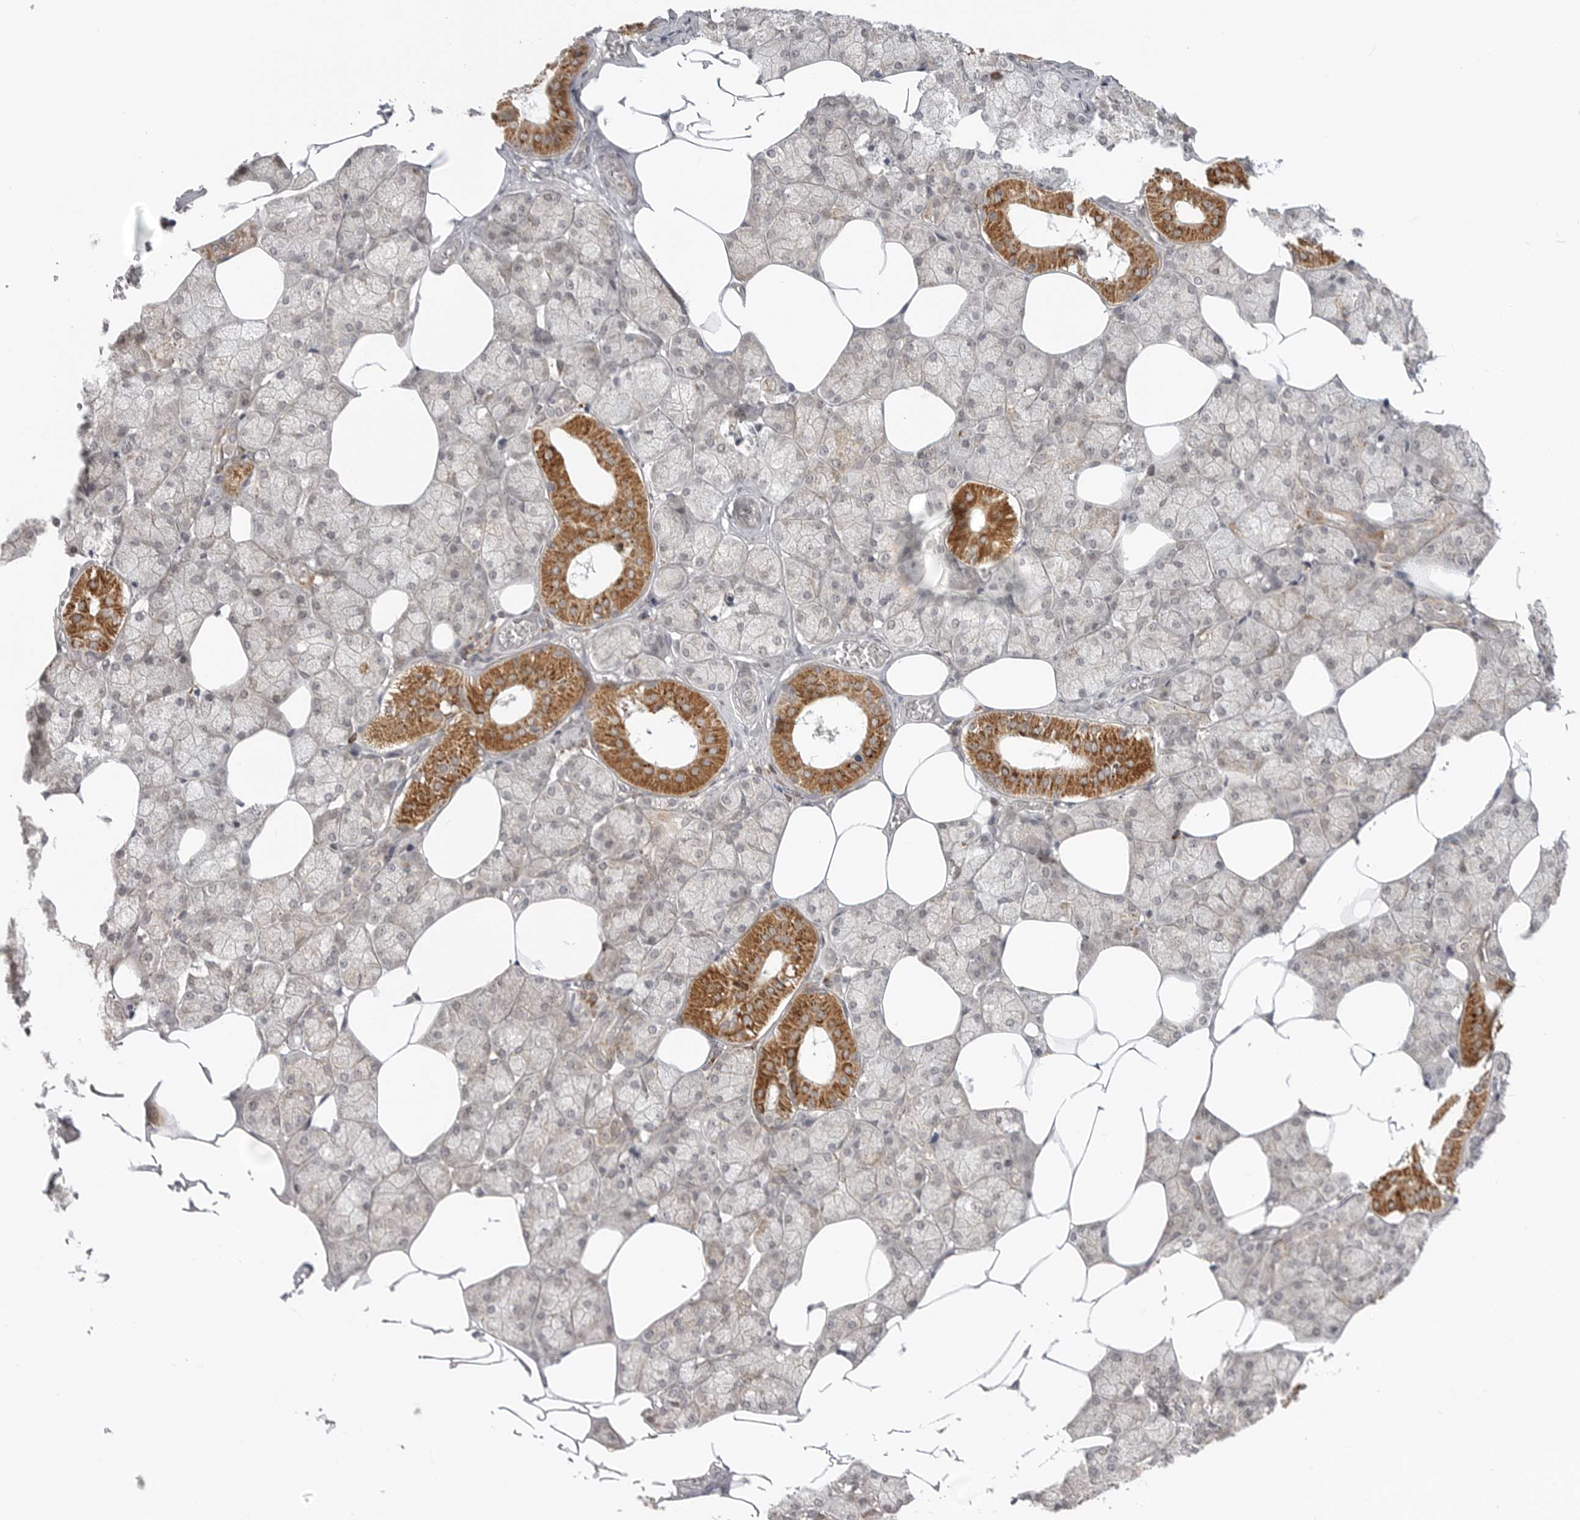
{"staining": {"intensity": "moderate", "quantity": "<25%", "location": "cytoplasmic/membranous"}, "tissue": "salivary gland", "cell_type": "Glandular cells", "image_type": "normal", "snomed": [{"axis": "morphology", "description": "Normal tissue, NOS"}, {"axis": "topography", "description": "Salivary gland"}], "caption": "Glandular cells show moderate cytoplasmic/membranous positivity in approximately <25% of cells in normal salivary gland.", "gene": "KALRN", "patient": {"sex": "male", "age": 62}}